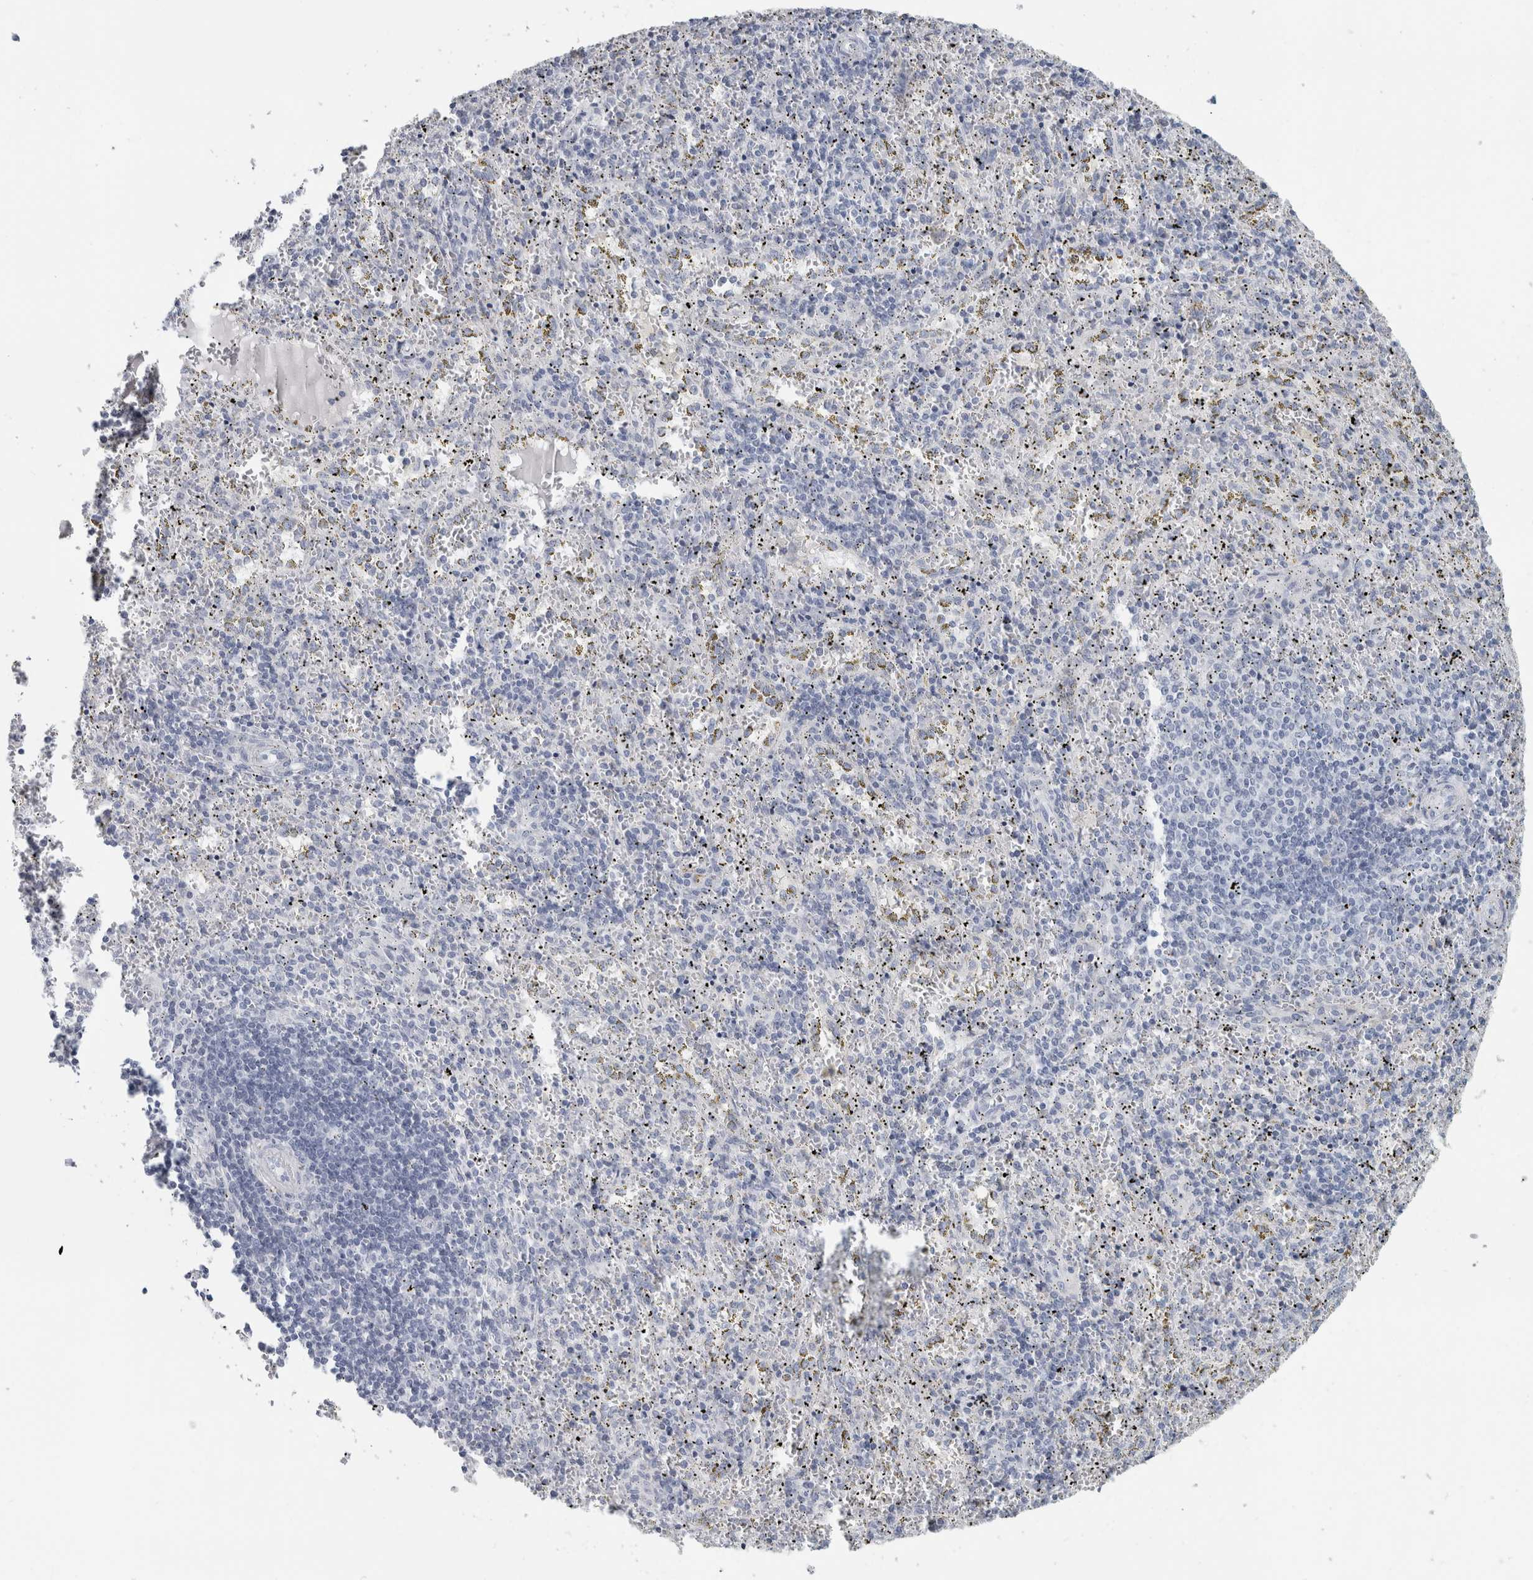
{"staining": {"intensity": "negative", "quantity": "none", "location": "none"}, "tissue": "spleen", "cell_type": "Cells in red pulp", "image_type": "normal", "snomed": [{"axis": "morphology", "description": "Normal tissue, NOS"}, {"axis": "topography", "description": "Spleen"}], "caption": "The histopathology image exhibits no staining of cells in red pulp in unremarkable spleen. (DAB immunohistochemistry with hematoxylin counter stain).", "gene": "CPE", "patient": {"sex": "male", "age": 11}}